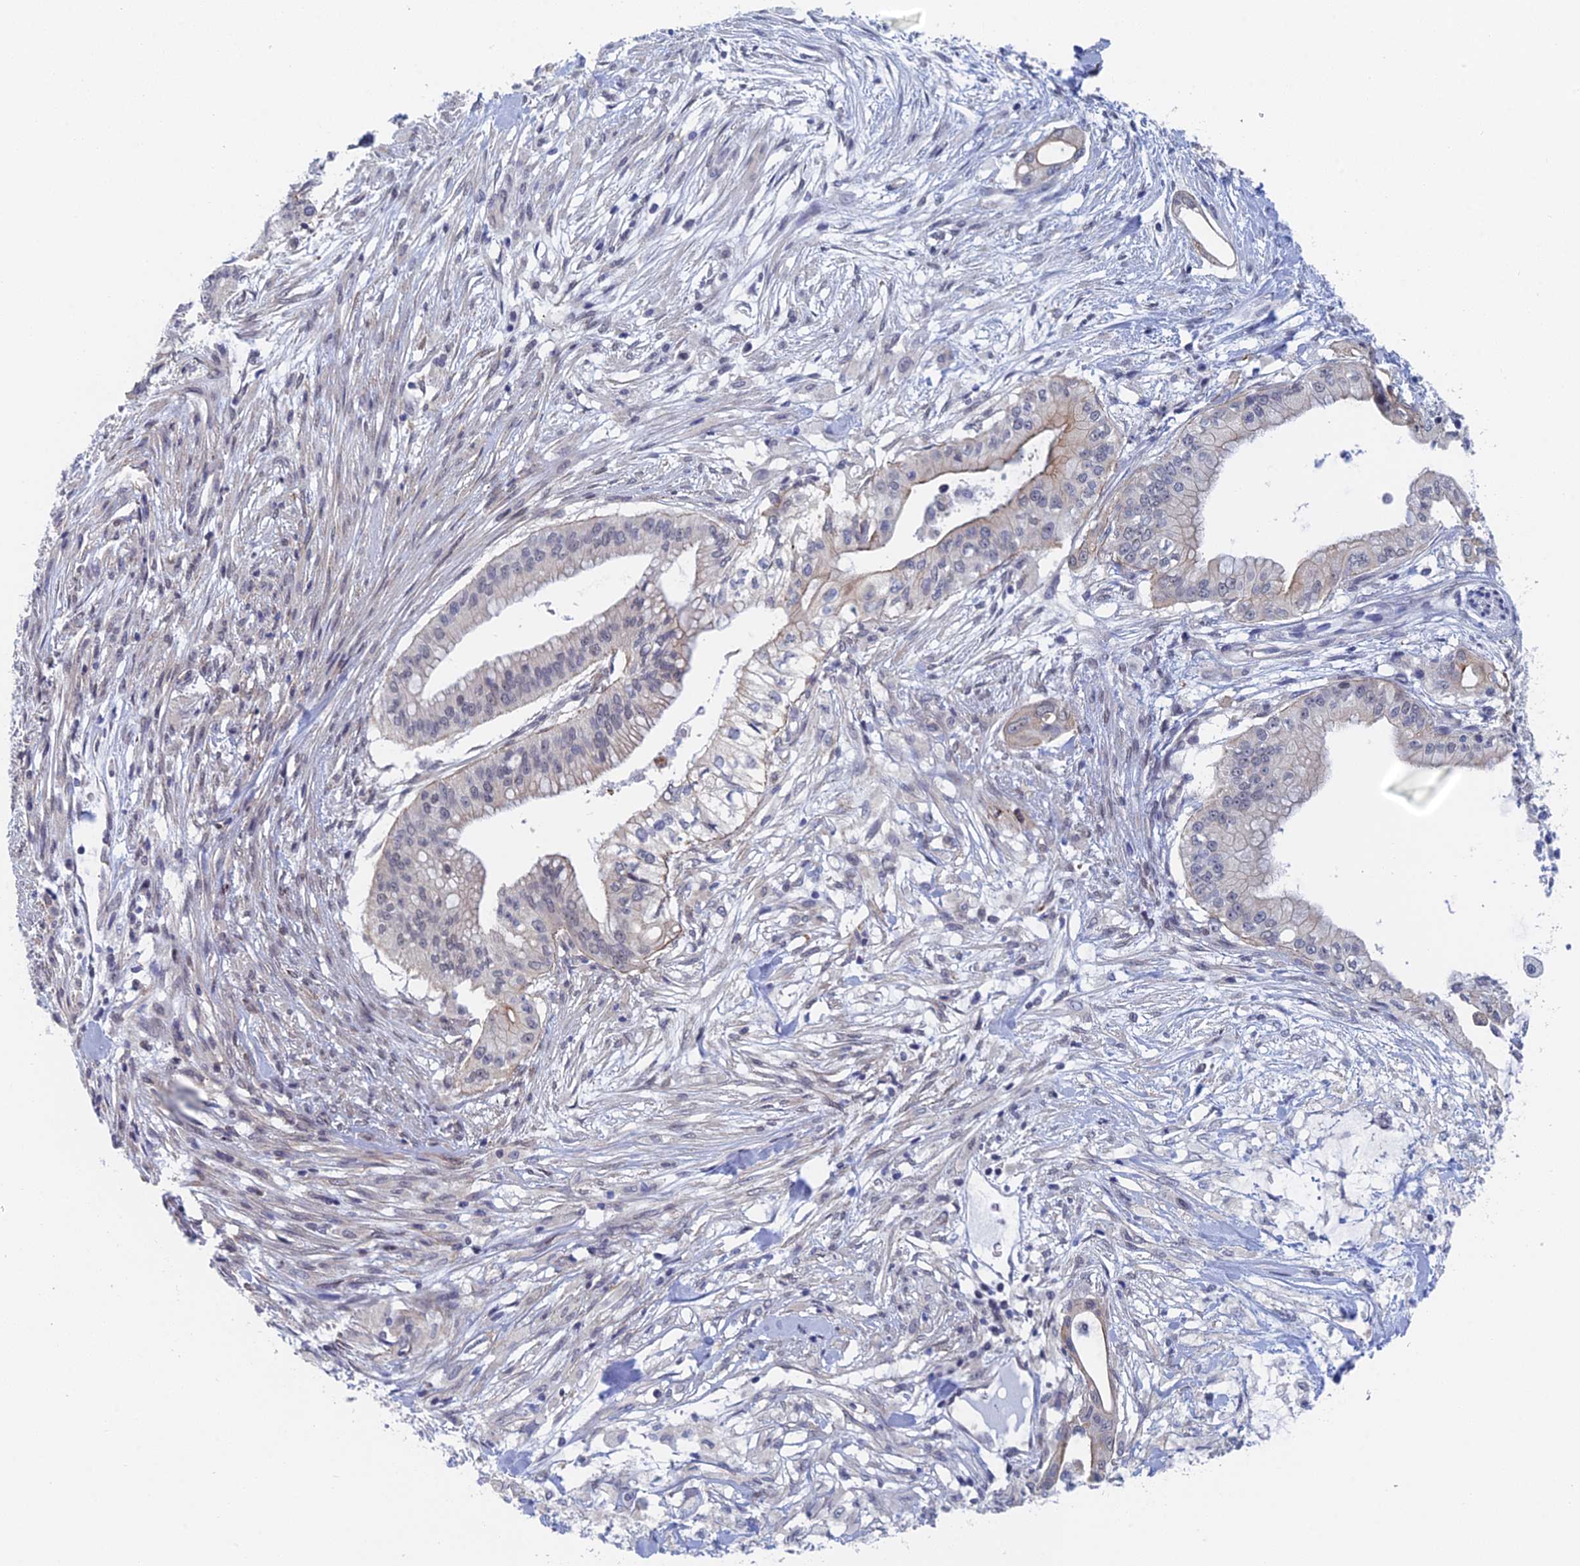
{"staining": {"intensity": "negative", "quantity": "none", "location": "none"}, "tissue": "pancreatic cancer", "cell_type": "Tumor cells", "image_type": "cancer", "snomed": [{"axis": "morphology", "description": "Adenocarcinoma, NOS"}, {"axis": "topography", "description": "Pancreas"}], "caption": "Adenocarcinoma (pancreatic) was stained to show a protein in brown. There is no significant expression in tumor cells.", "gene": "GMNC", "patient": {"sex": "male", "age": 46}}